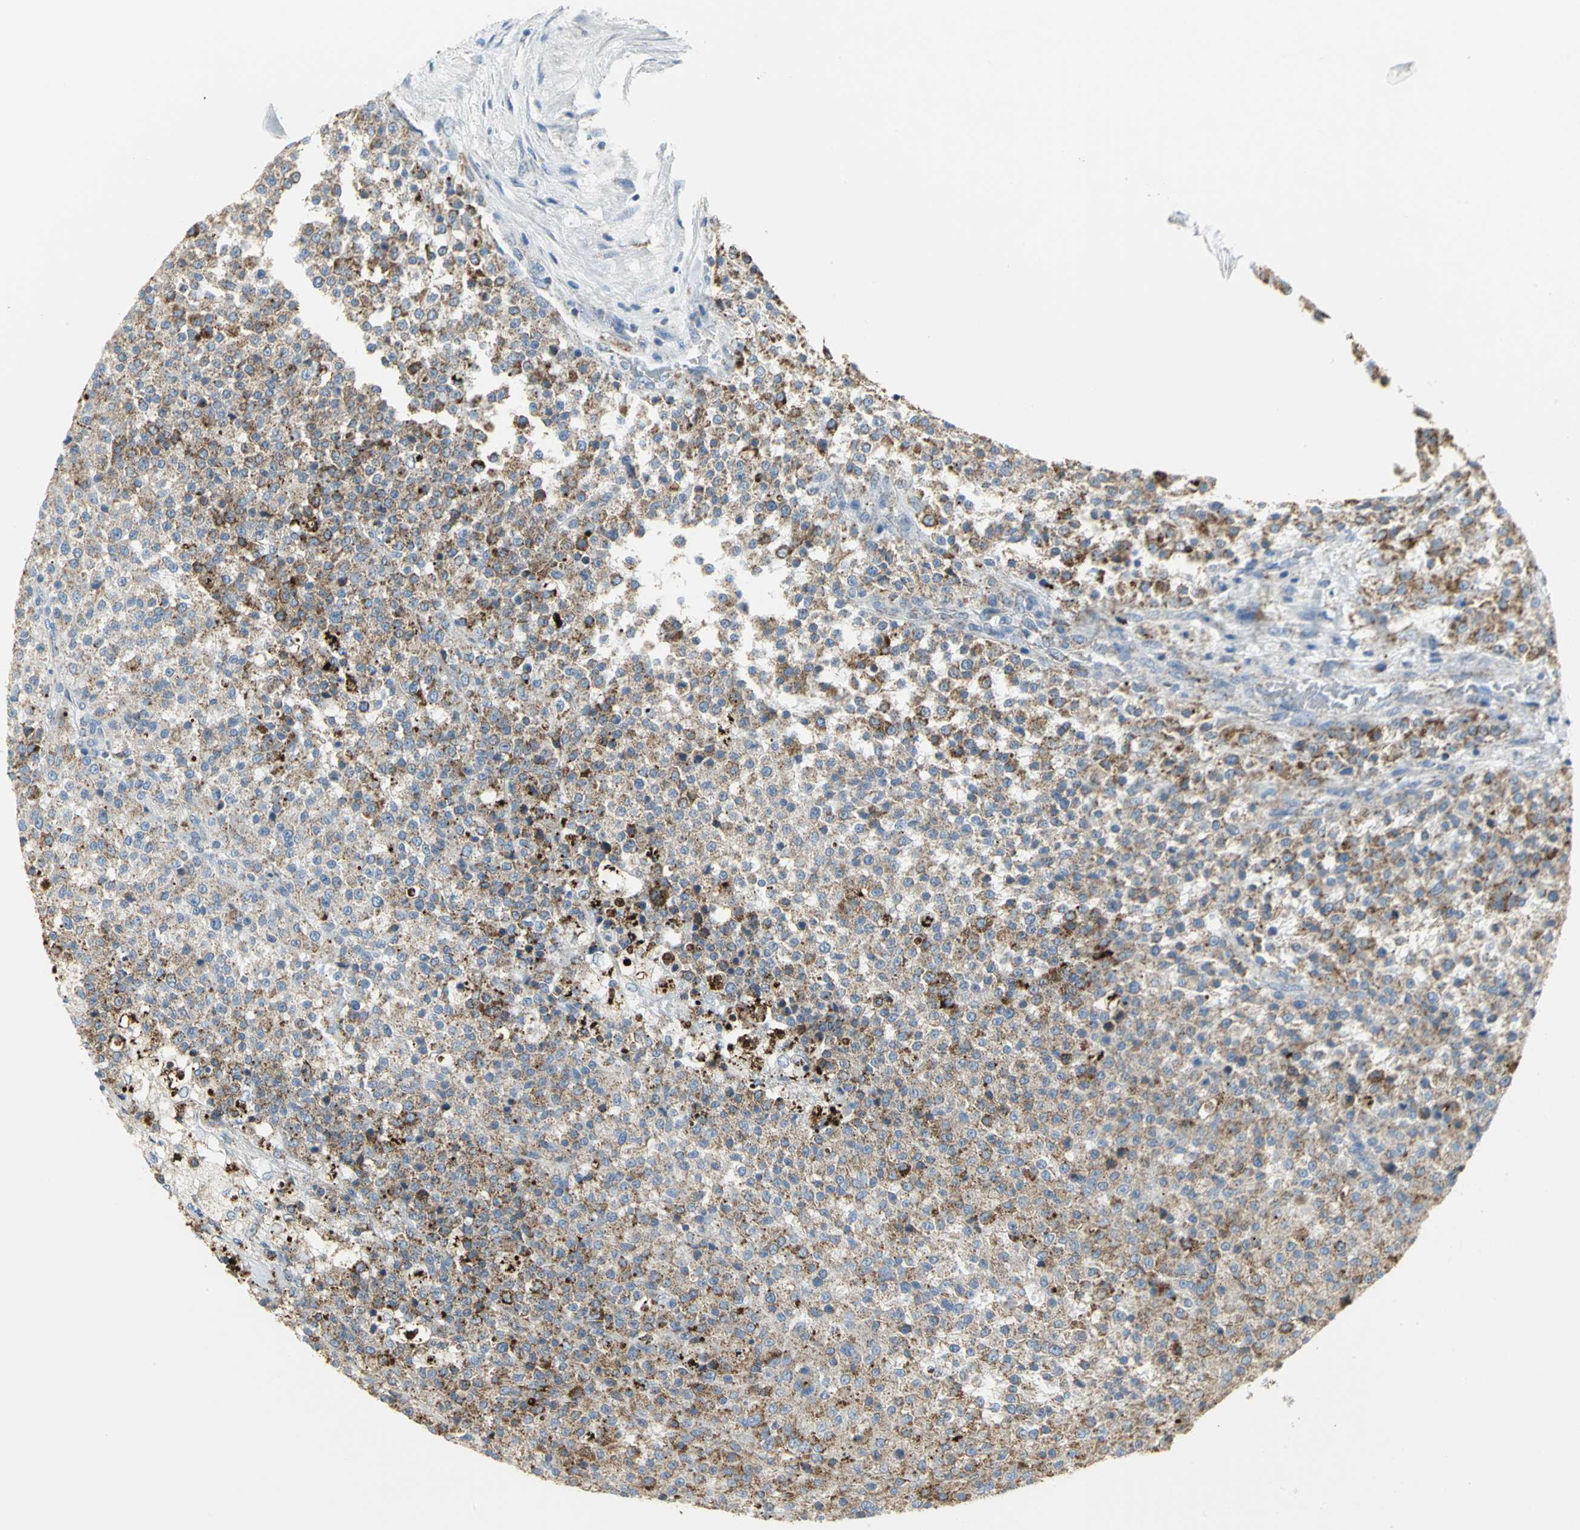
{"staining": {"intensity": "moderate", "quantity": "25%-75%", "location": "cytoplasmic/membranous"}, "tissue": "testis cancer", "cell_type": "Tumor cells", "image_type": "cancer", "snomed": [{"axis": "morphology", "description": "Seminoma, NOS"}, {"axis": "topography", "description": "Testis"}], "caption": "Testis cancer tissue demonstrates moderate cytoplasmic/membranous expression in approximately 25%-75% of tumor cells, visualized by immunohistochemistry. (IHC, brightfield microscopy, high magnification).", "gene": "NTRK1", "patient": {"sex": "male", "age": 59}}